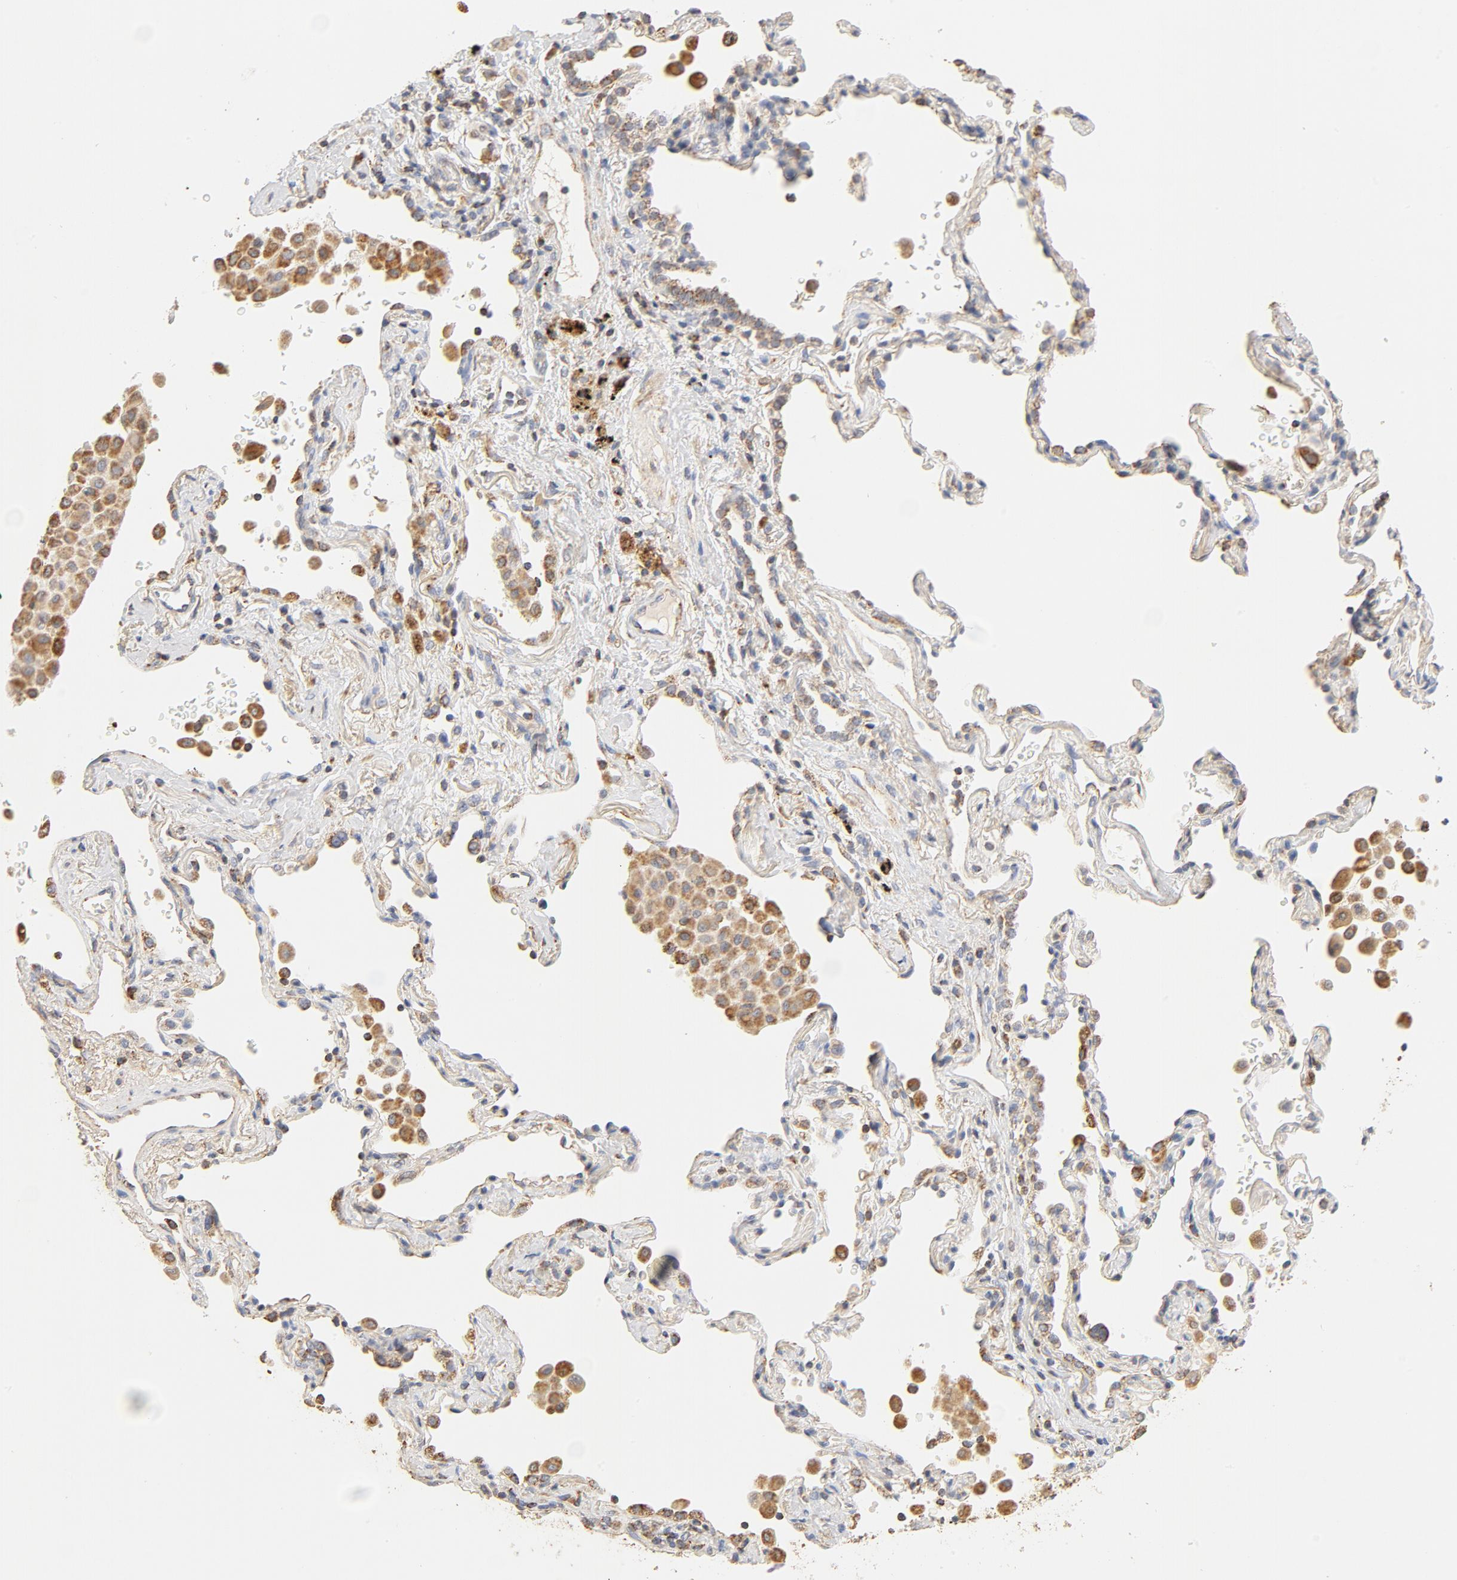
{"staining": {"intensity": "moderate", "quantity": ">75%", "location": "cytoplasmic/membranous"}, "tissue": "lung cancer", "cell_type": "Tumor cells", "image_type": "cancer", "snomed": [{"axis": "morphology", "description": "Squamous cell carcinoma, NOS"}, {"axis": "topography", "description": "Lung"}], "caption": "Lung squamous cell carcinoma was stained to show a protein in brown. There is medium levels of moderate cytoplasmic/membranous positivity in approximately >75% of tumor cells. Immunohistochemistry stains the protein in brown and the nuclei are stained blue.", "gene": "COX4I1", "patient": {"sex": "female", "age": 67}}